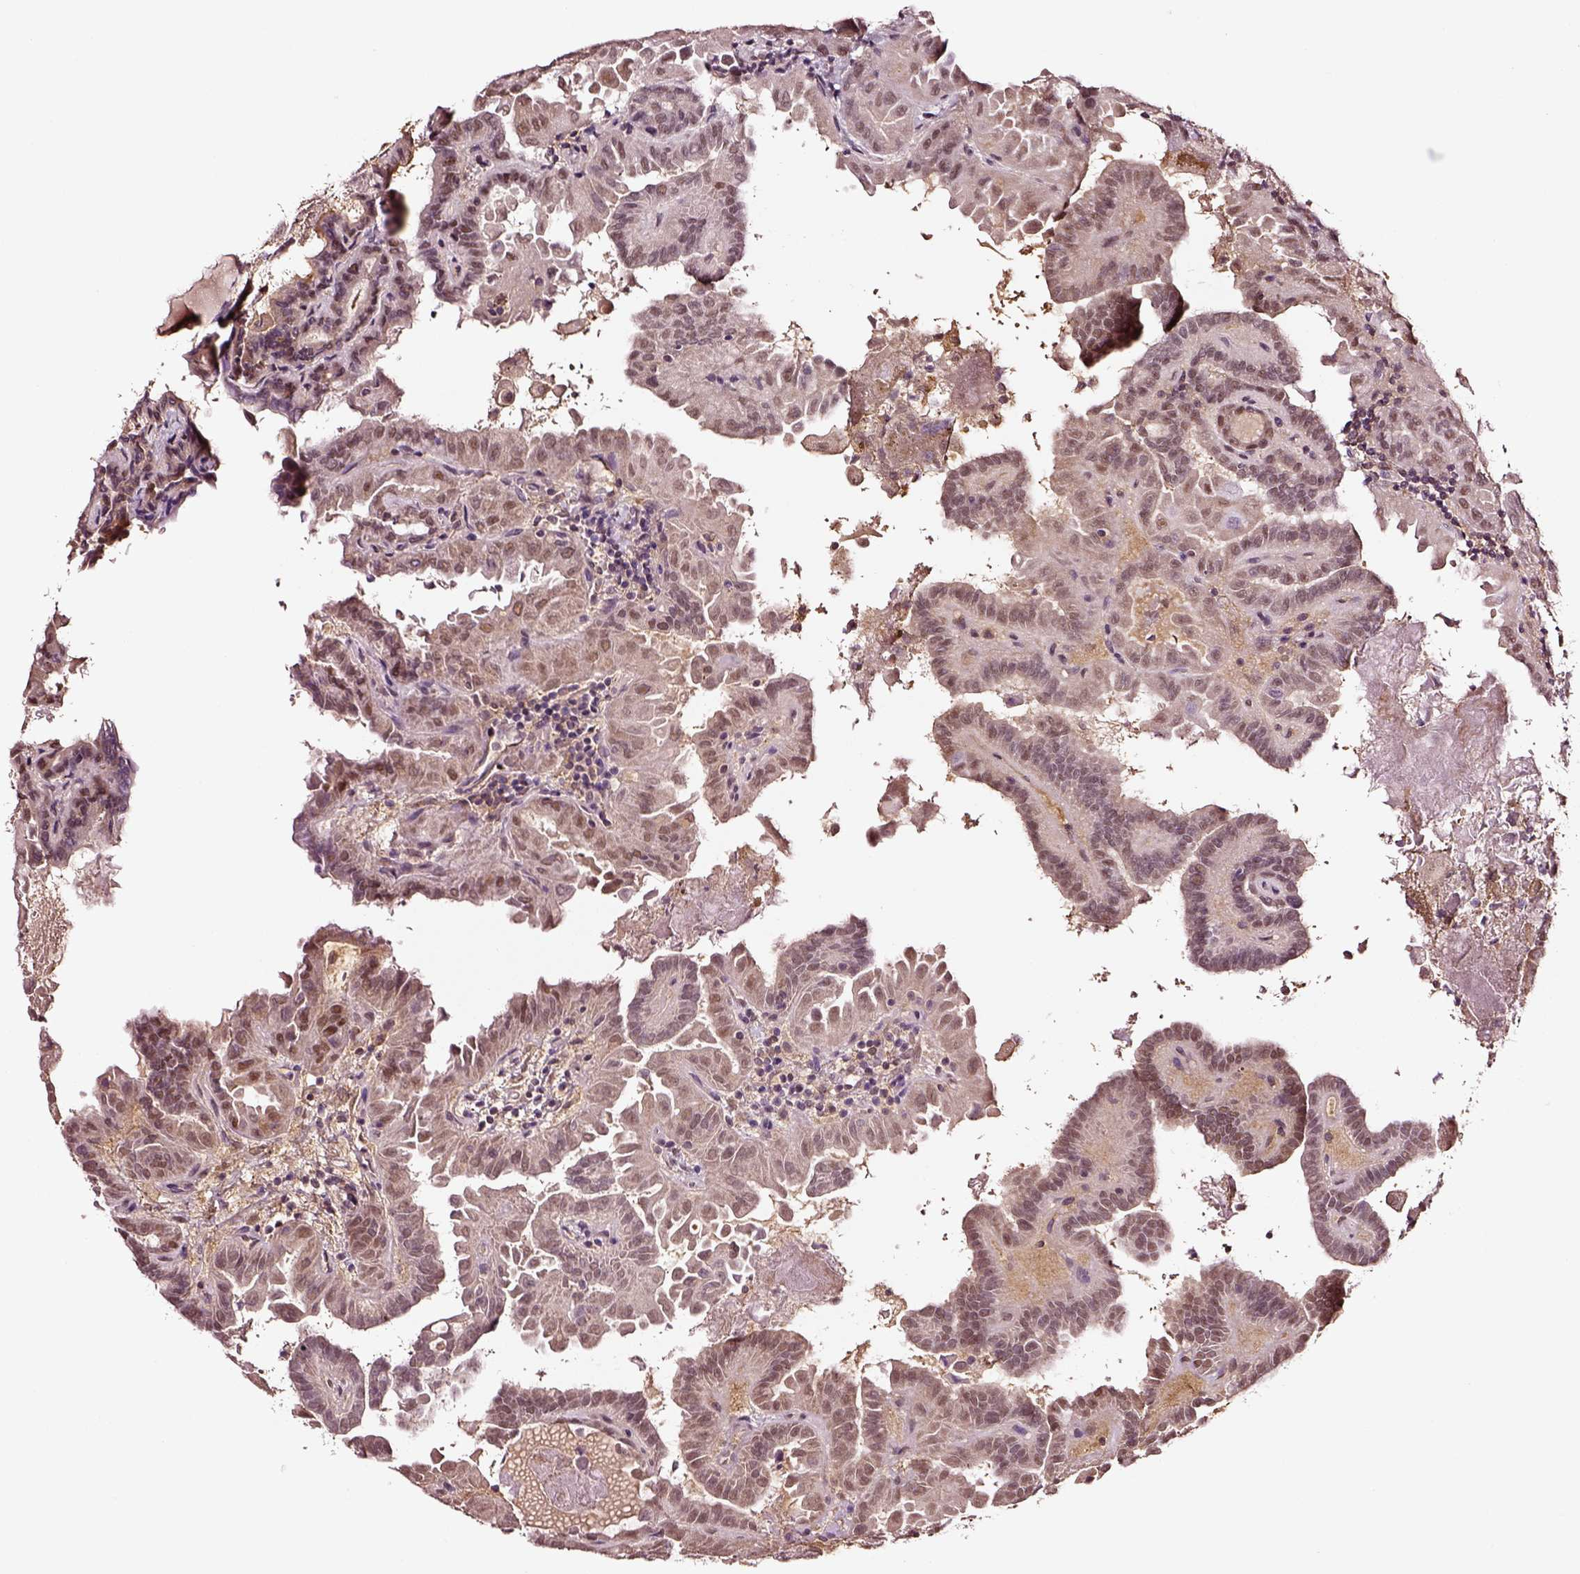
{"staining": {"intensity": "weak", "quantity": "<25%", "location": "cytoplasmic/membranous"}, "tissue": "thyroid cancer", "cell_type": "Tumor cells", "image_type": "cancer", "snomed": [{"axis": "morphology", "description": "Papillary adenocarcinoma, NOS"}, {"axis": "topography", "description": "Thyroid gland"}], "caption": "Tumor cells show no significant protein staining in papillary adenocarcinoma (thyroid). (Brightfield microscopy of DAB immunohistochemistry (IHC) at high magnification).", "gene": "TF", "patient": {"sex": "female", "age": 46}}